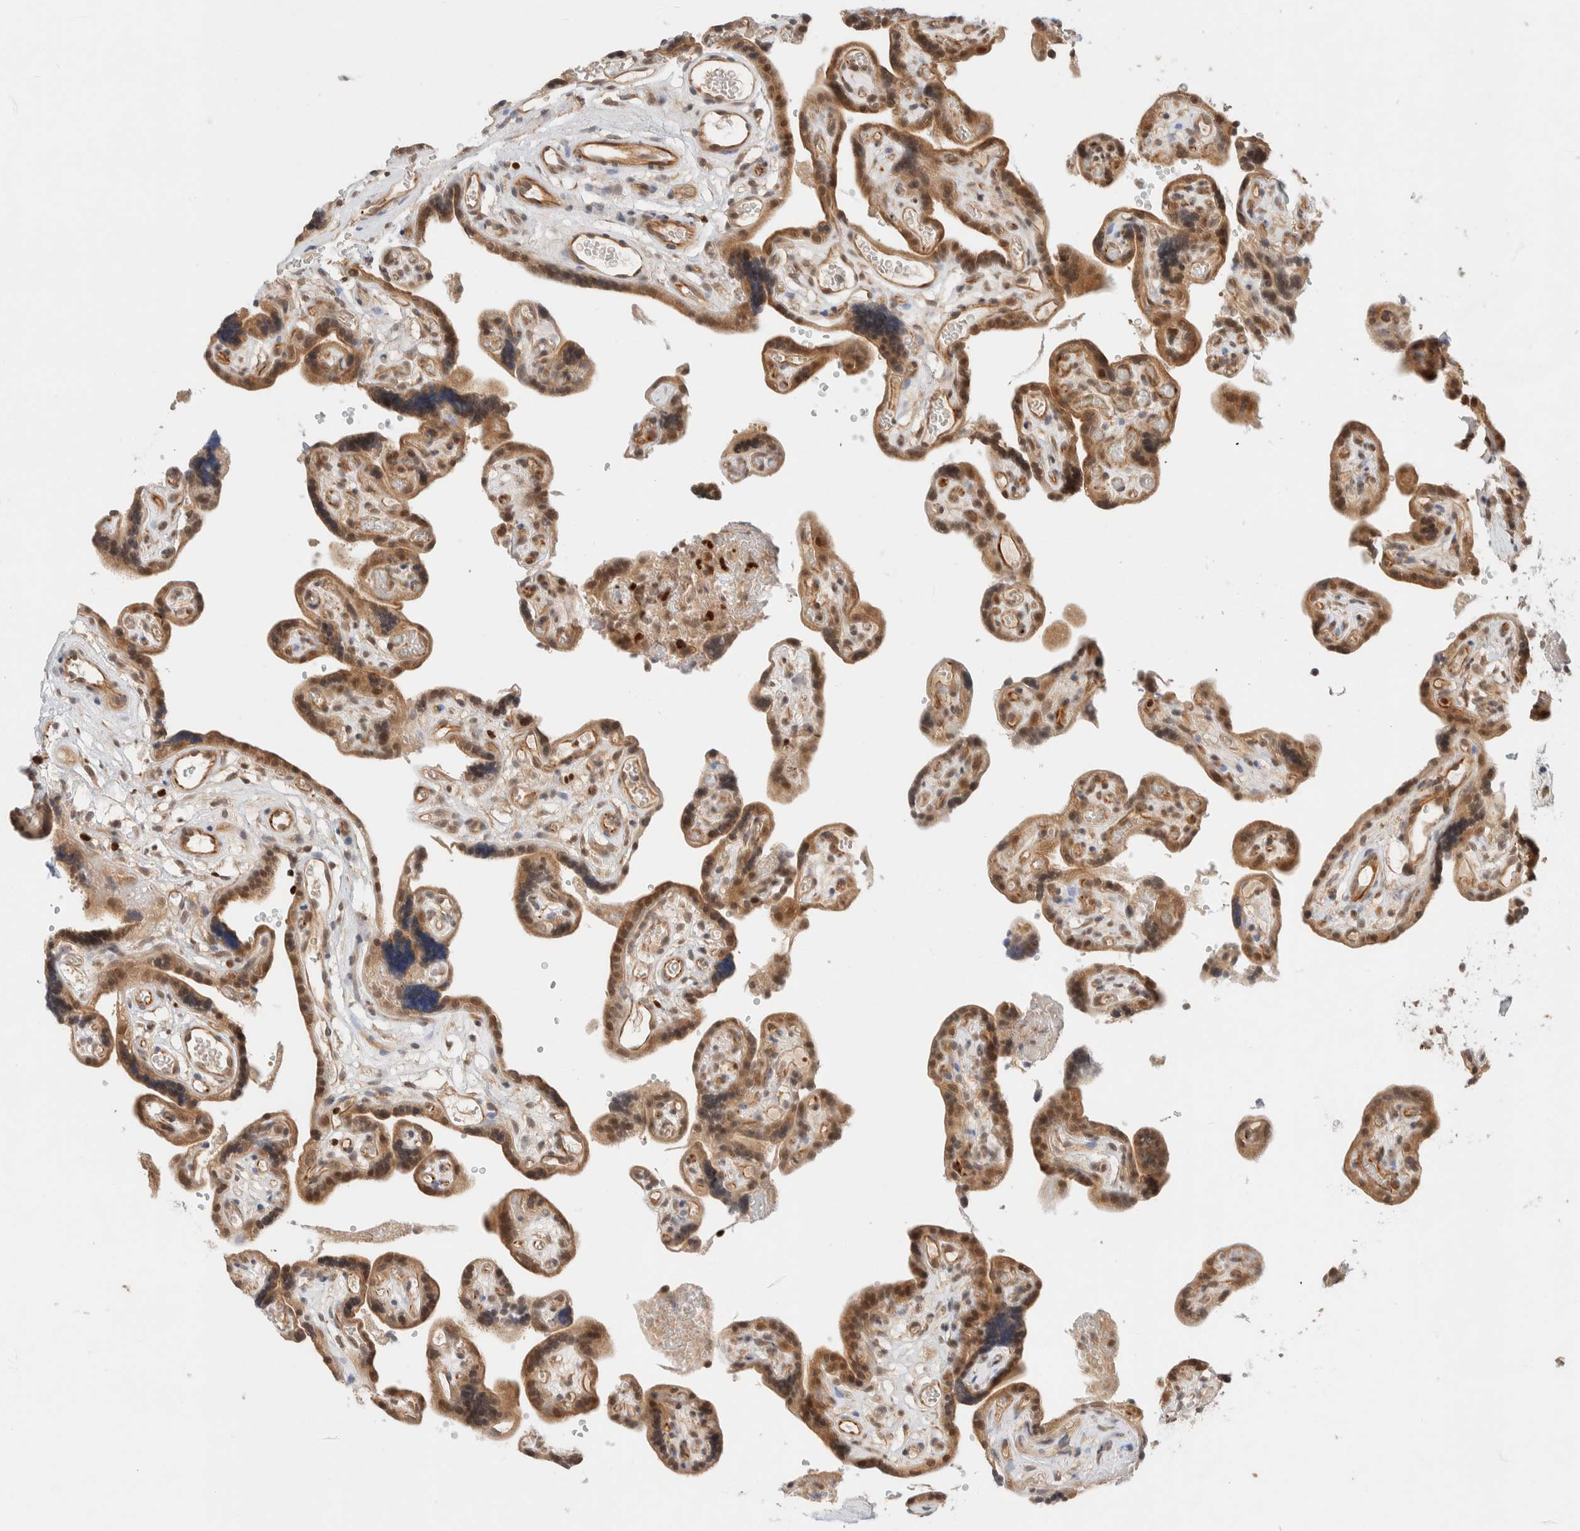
{"staining": {"intensity": "moderate", "quantity": ">75%", "location": "cytoplasmic/membranous,nuclear"}, "tissue": "placenta", "cell_type": "Trophoblastic cells", "image_type": "normal", "snomed": [{"axis": "morphology", "description": "Normal tissue, NOS"}, {"axis": "topography", "description": "Placenta"}], "caption": "About >75% of trophoblastic cells in benign placenta display moderate cytoplasmic/membranous,nuclear protein staining as visualized by brown immunohistochemical staining.", "gene": "C8orf76", "patient": {"sex": "female", "age": 30}}